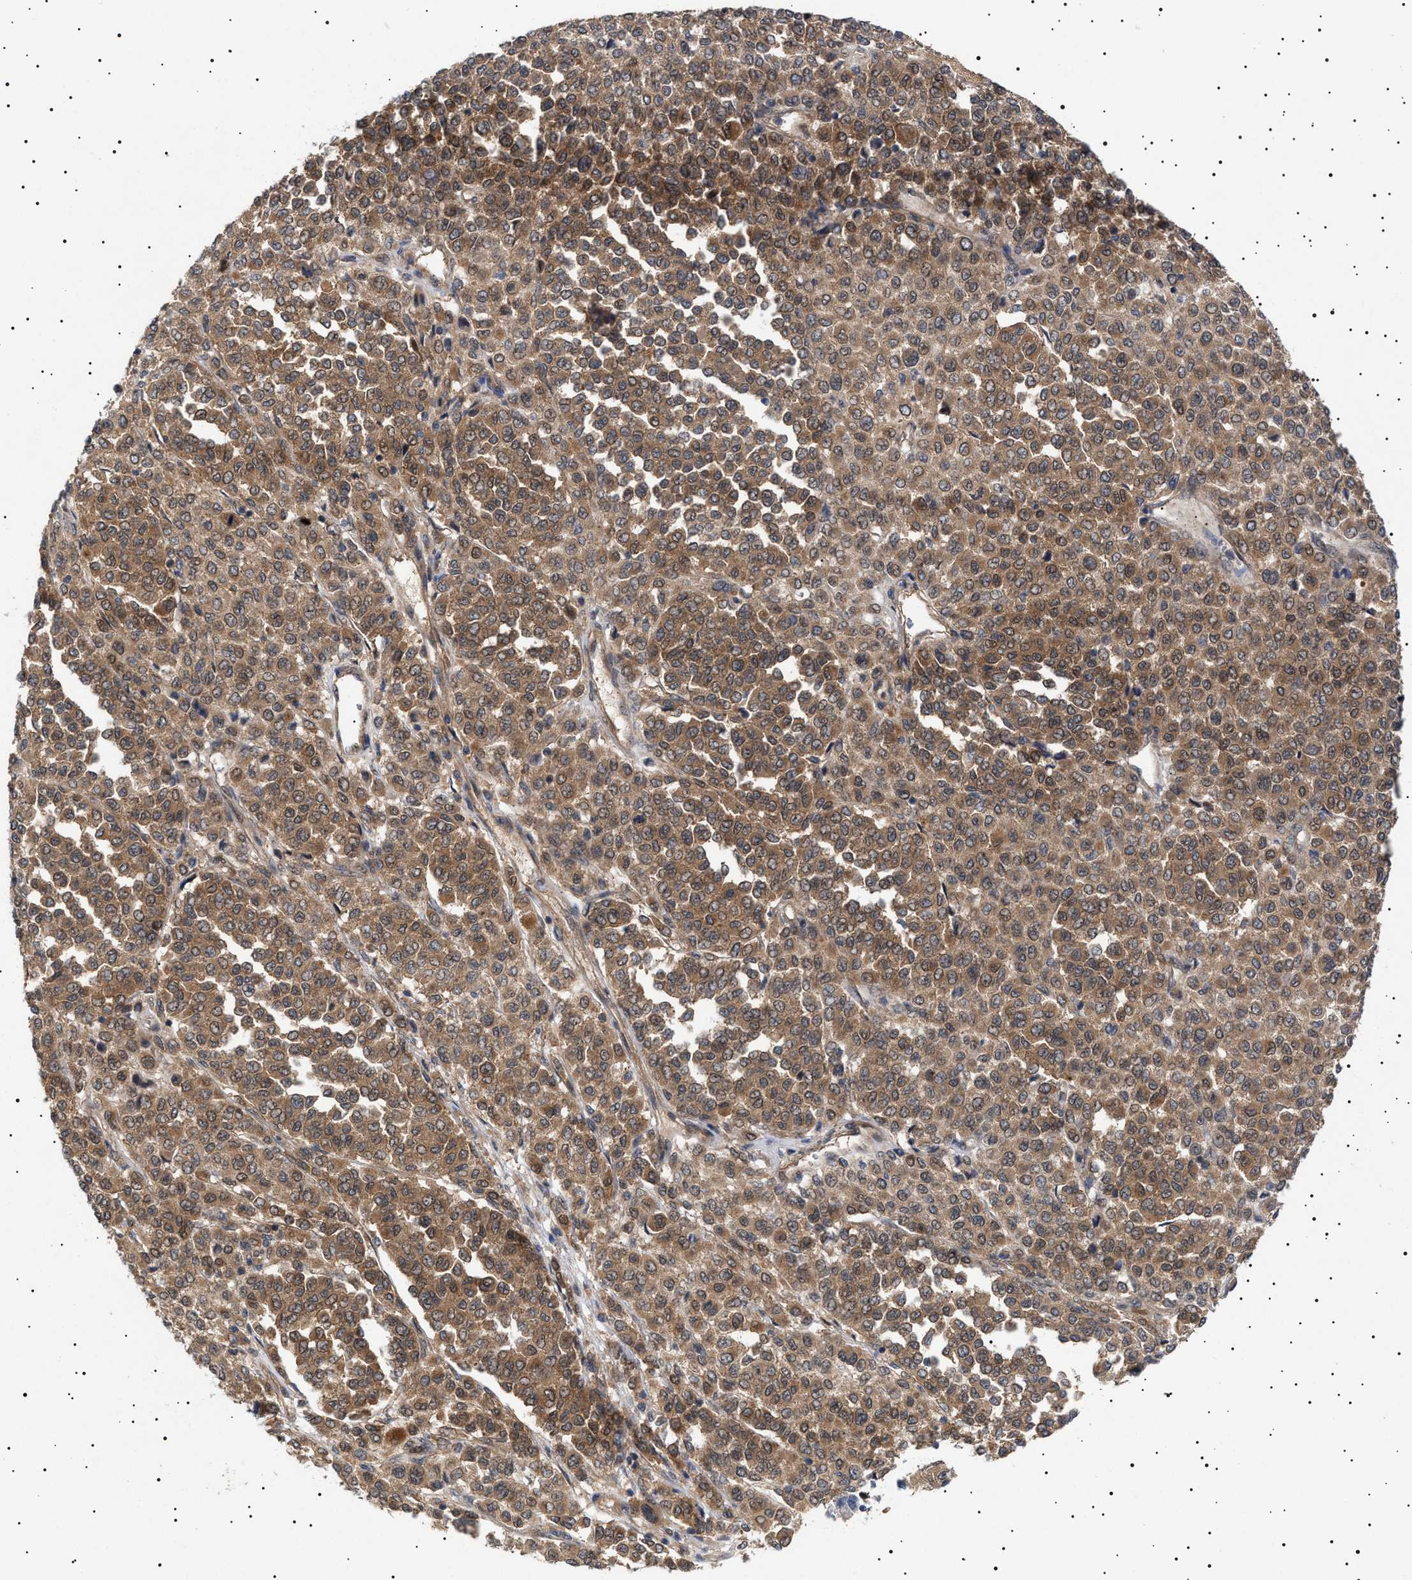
{"staining": {"intensity": "moderate", "quantity": ">75%", "location": "cytoplasmic/membranous"}, "tissue": "melanoma", "cell_type": "Tumor cells", "image_type": "cancer", "snomed": [{"axis": "morphology", "description": "Malignant melanoma, Metastatic site"}, {"axis": "topography", "description": "Pancreas"}], "caption": "This micrograph shows immunohistochemistry staining of human malignant melanoma (metastatic site), with medium moderate cytoplasmic/membranous staining in about >75% of tumor cells.", "gene": "NPLOC4", "patient": {"sex": "female", "age": 30}}